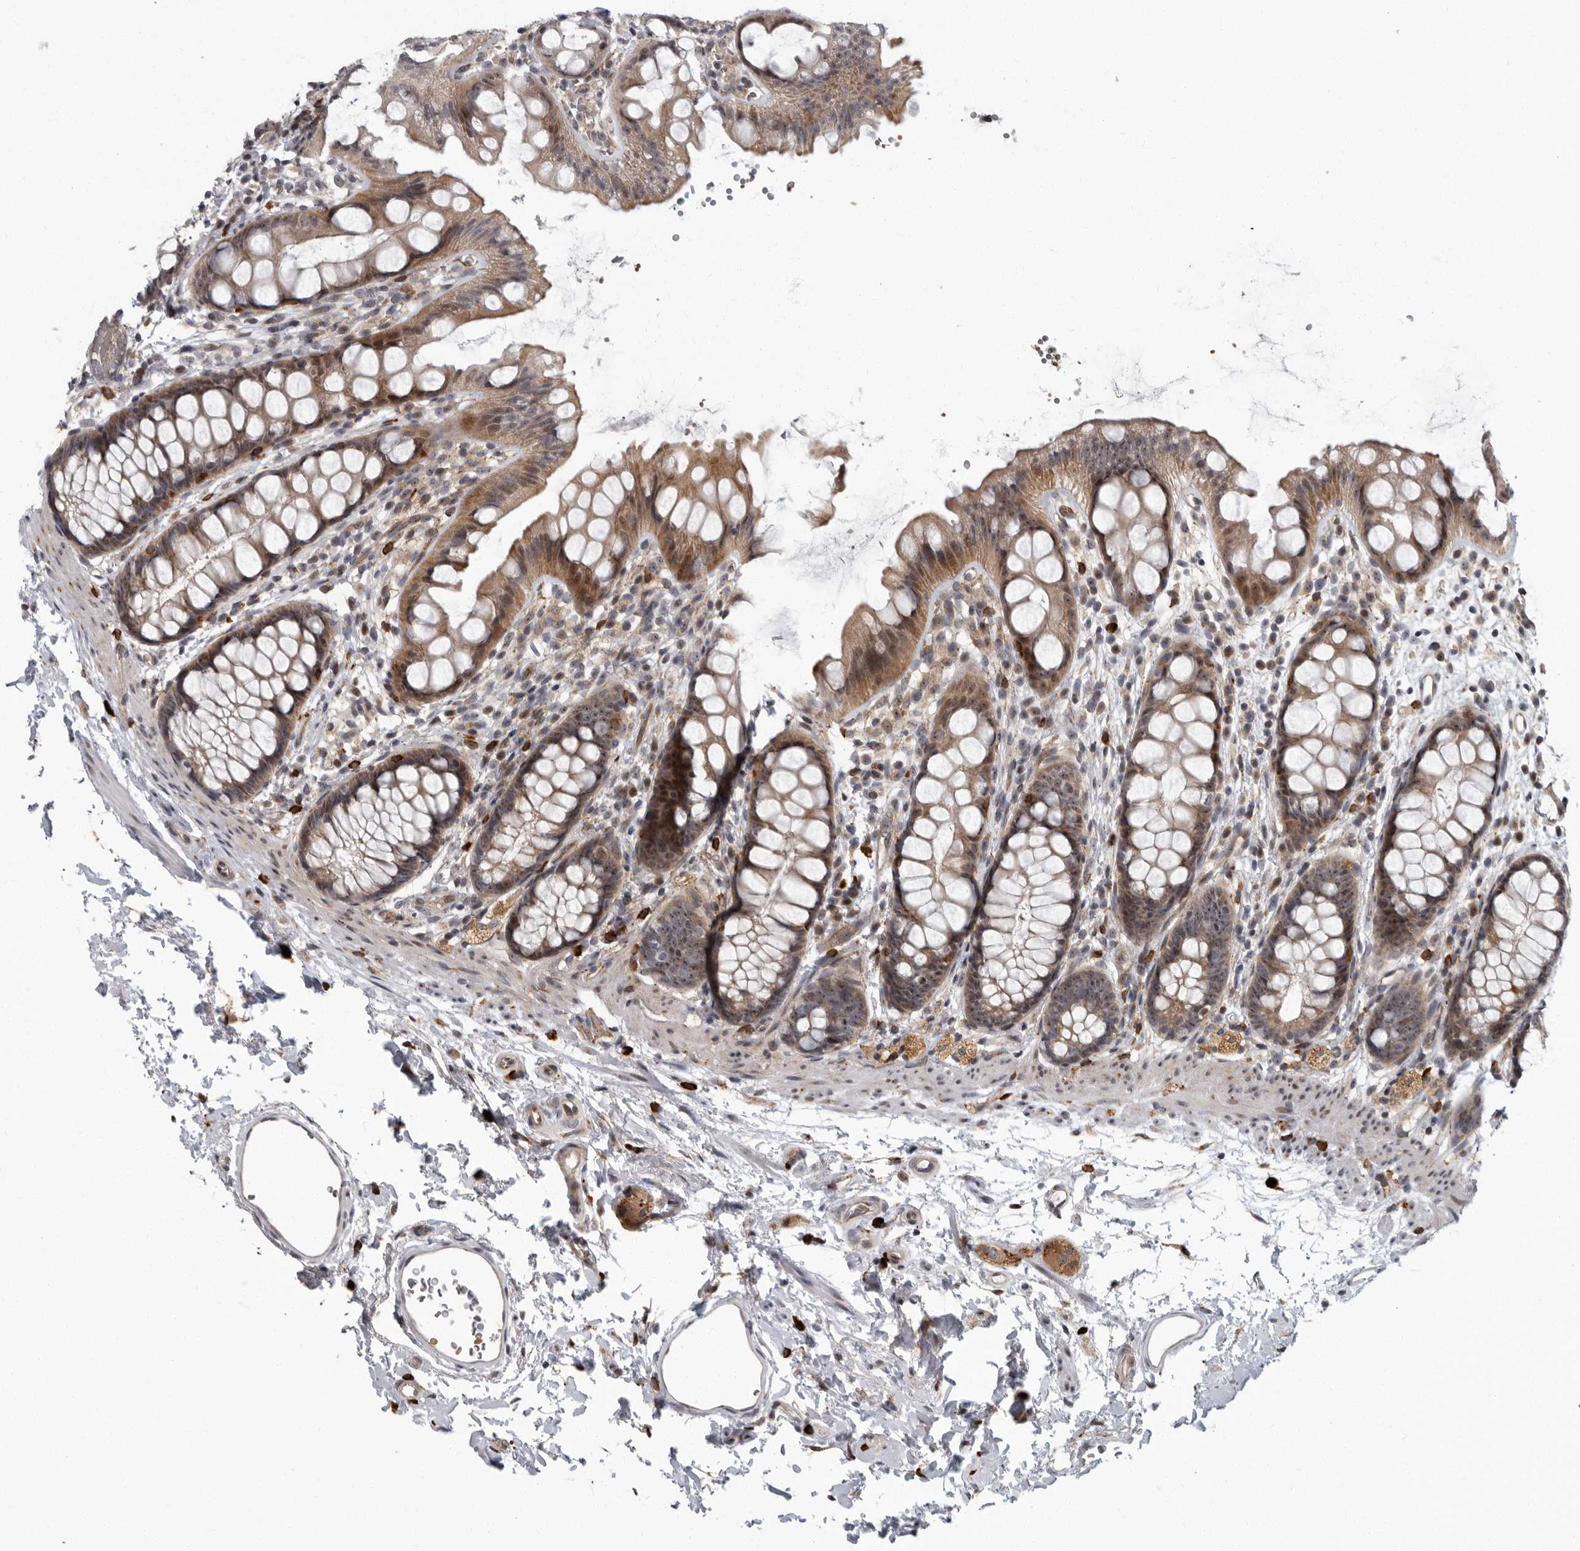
{"staining": {"intensity": "moderate", "quantity": ">75%", "location": "cytoplasmic/membranous,nuclear"}, "tissue": "rectum", "cell_type": "Glandular cells", "image_type": "normal", "snomed": [{"axis": "morphology", "description": "Normal tissue, NOS"}, {"axis": "topography", "description": "Rectum"}], "caption": "Protein staining of benign rectum reveals moderate cytoplasmic/membranous,nuclear staining in approximately >75% of glandular cells. (IHC, brightfield microscopy, high magnification).", "gene": "PDCD11", "patient": {"sex": "female", "age": 65}}